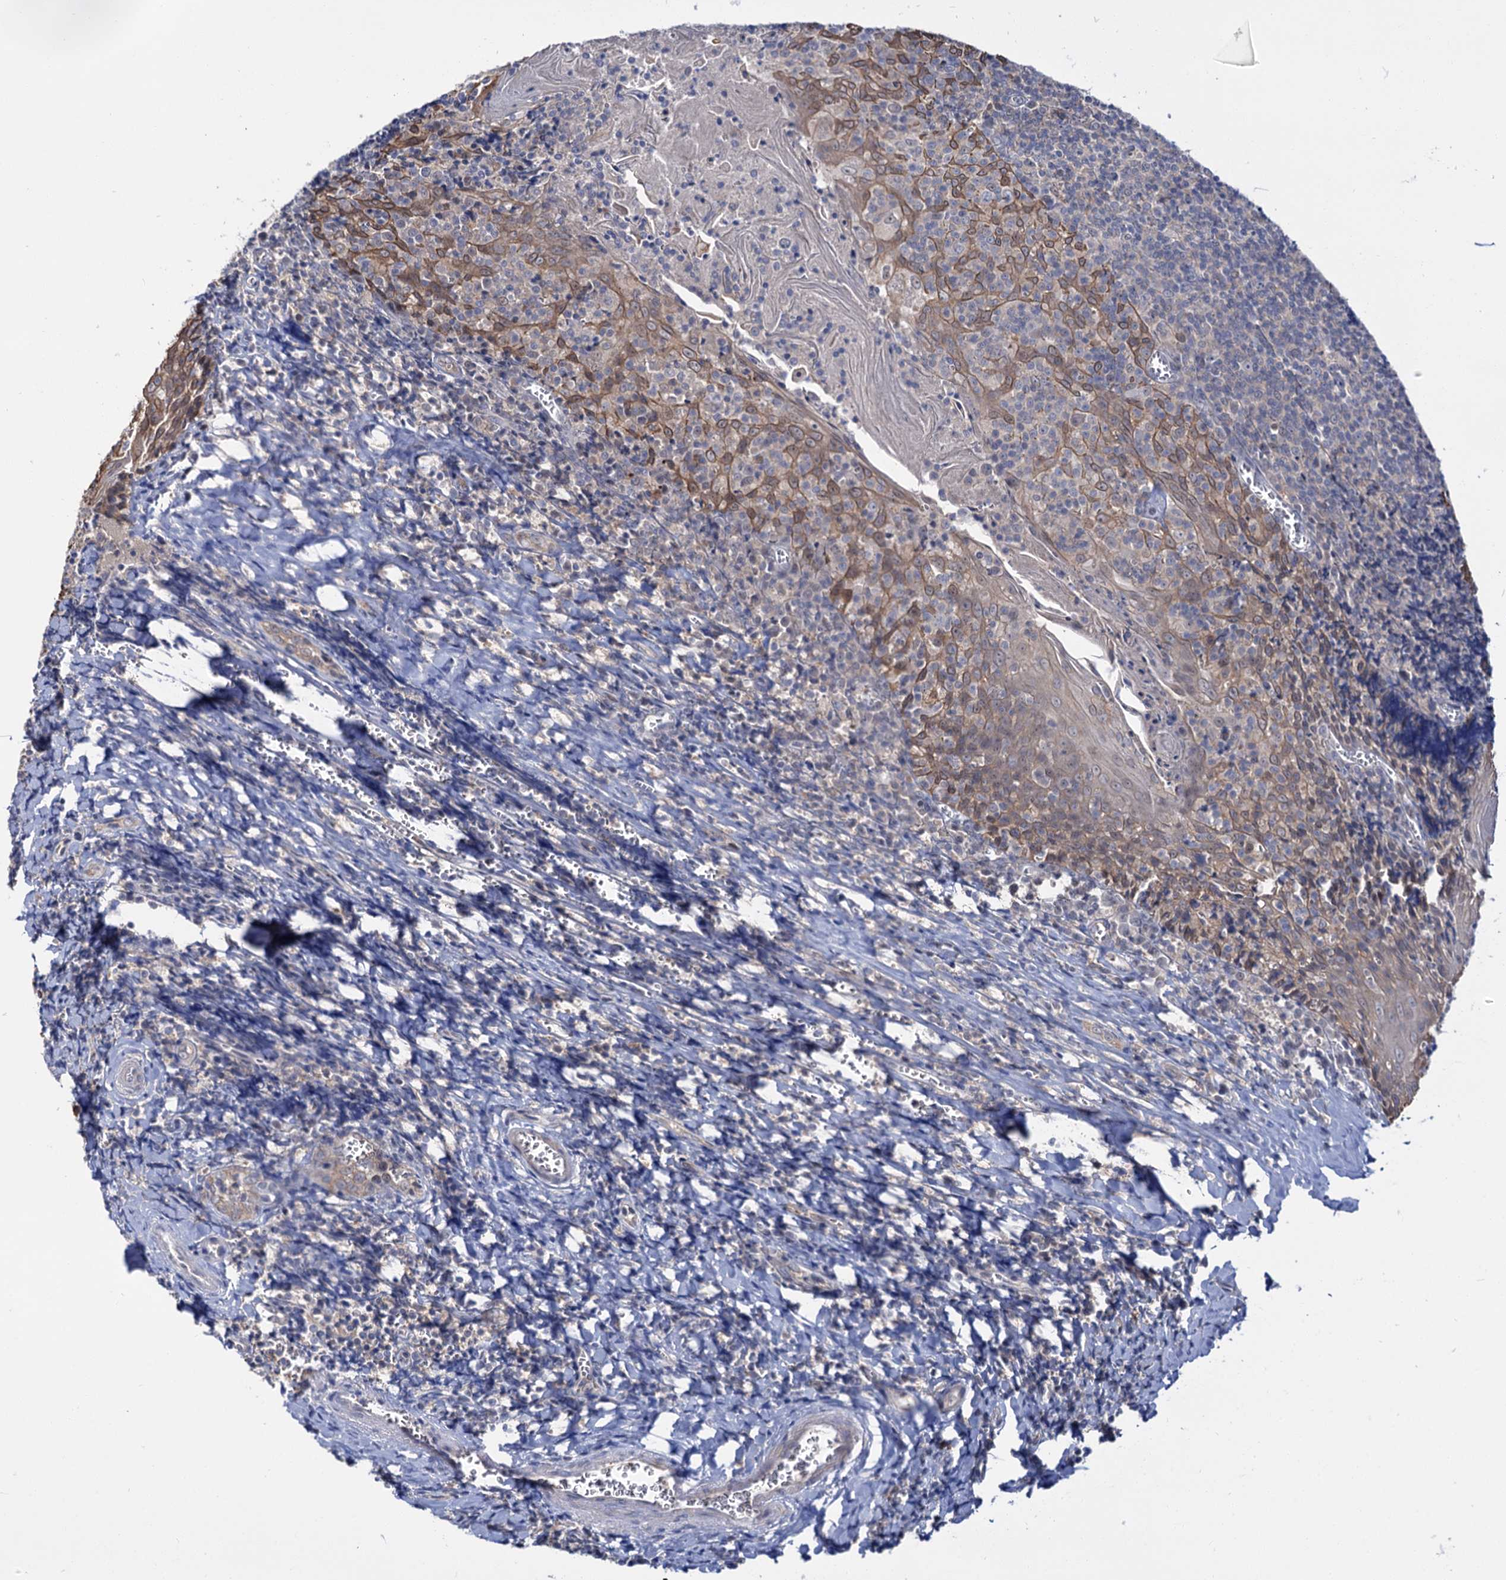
{"staining": {"intensity": "negative", "quantity": "none", "location": "none"}, "tissue": "tonsil", "cell_type": "Germinal center cells", "image_type": "normal", "snomed": [{"axis": "morphology", "description": "Normal tissue, NOS"}, {"axis": "topography", "description": "Tonsil"}], "caption": "This is an immunohistochemistry (IHC) photomicrograph of normal human tonsil. There is no positivity in germinal center cells.", "gene": "NEK10", "patient": {"sex": "male", "age": 27}}